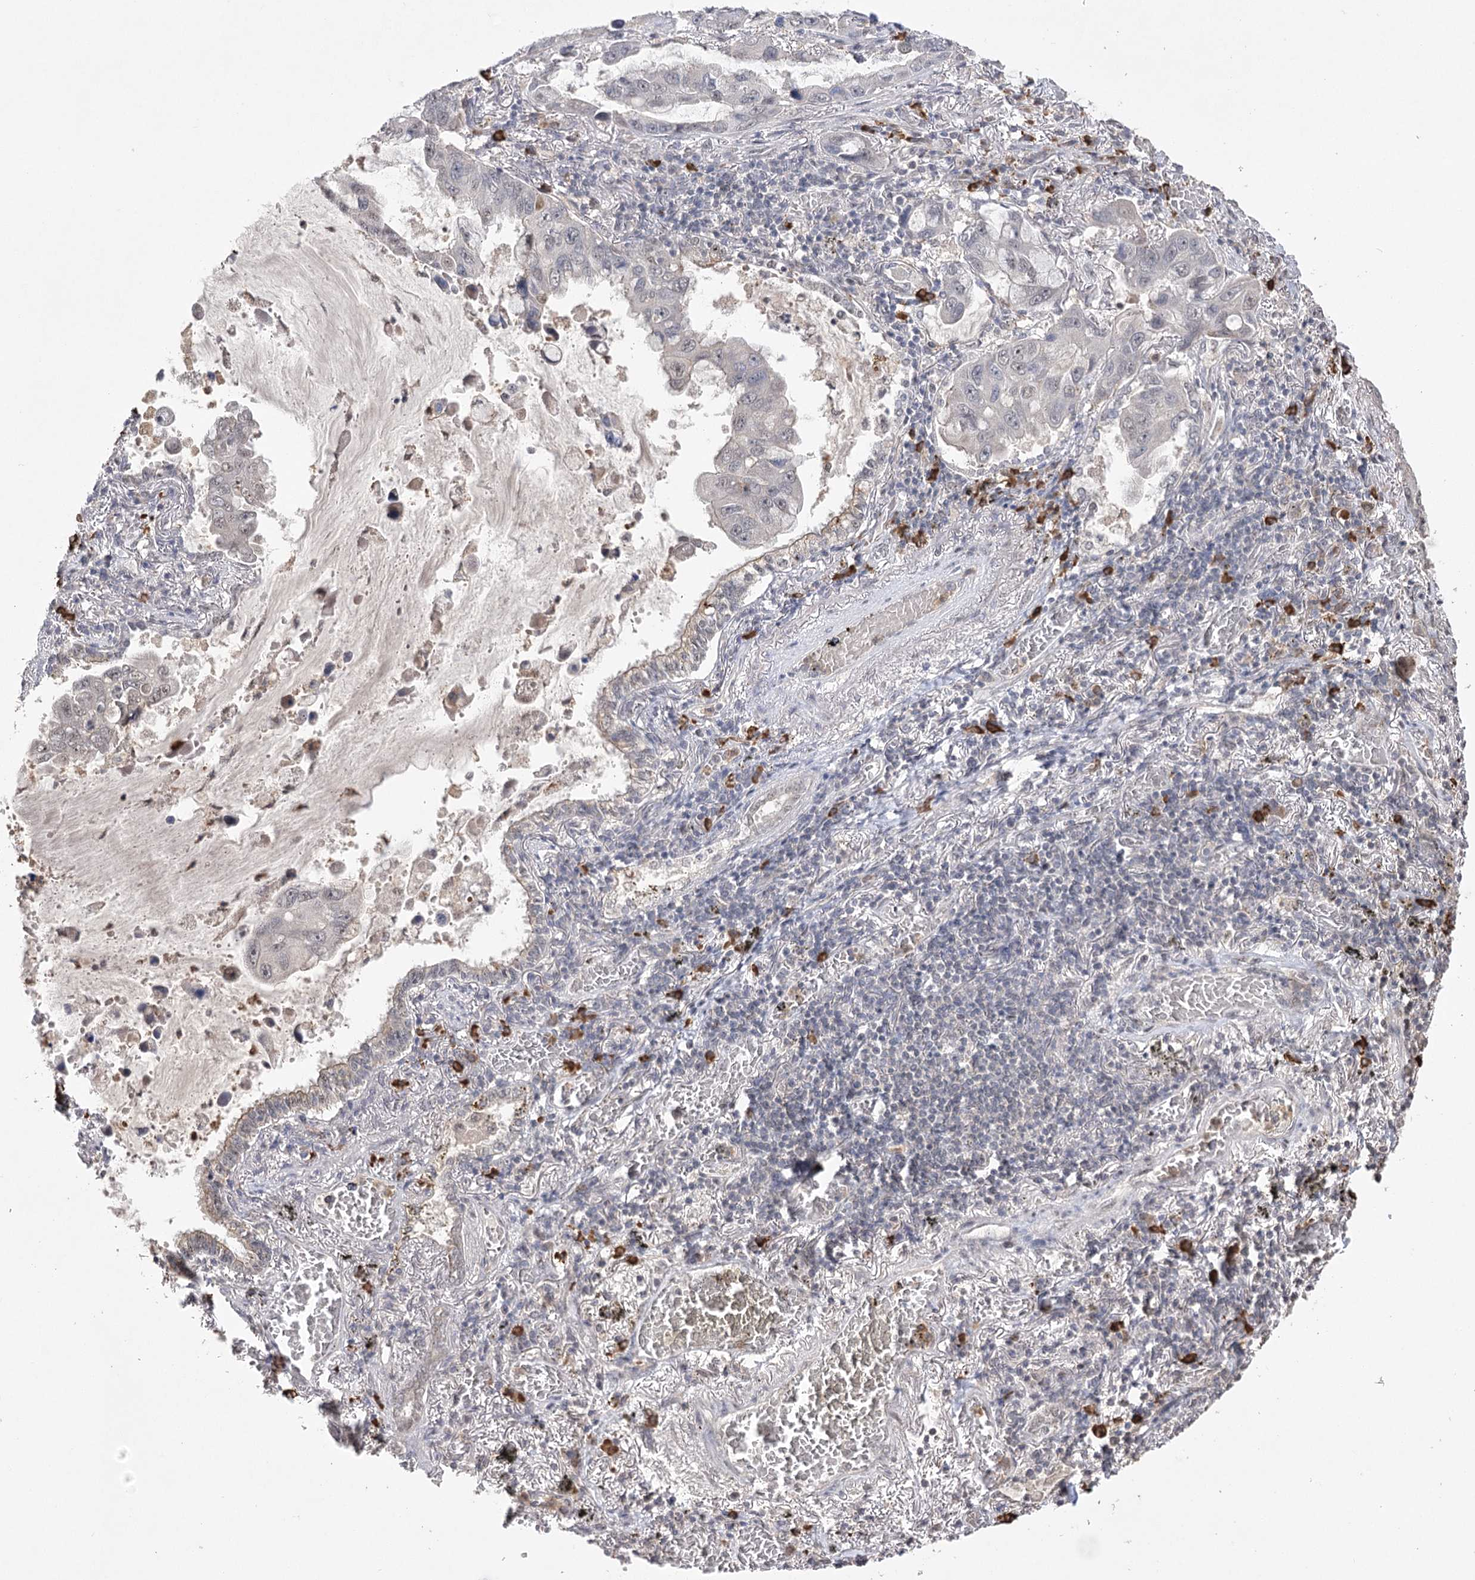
{"staining": {"intensity": "negative", "quantity": "none", "location": "none"}, "tissue": "lung cancer", "cell_type": "Tumor cells", "image_type": "cancer", "snomed": [{"axis": "morphology", "description": "Adenocarcinoma, NOS"}, {"axis": "topography", "description": "Lung"}], "caption": "A high-resolution histopathology image shows immunohistochemistry (IHC) staining of lung cancer, which demonstrates no significant staining in tumor cells.", "gene": "PYROXD1", "patient": {"sex": "male", "age": 64}}